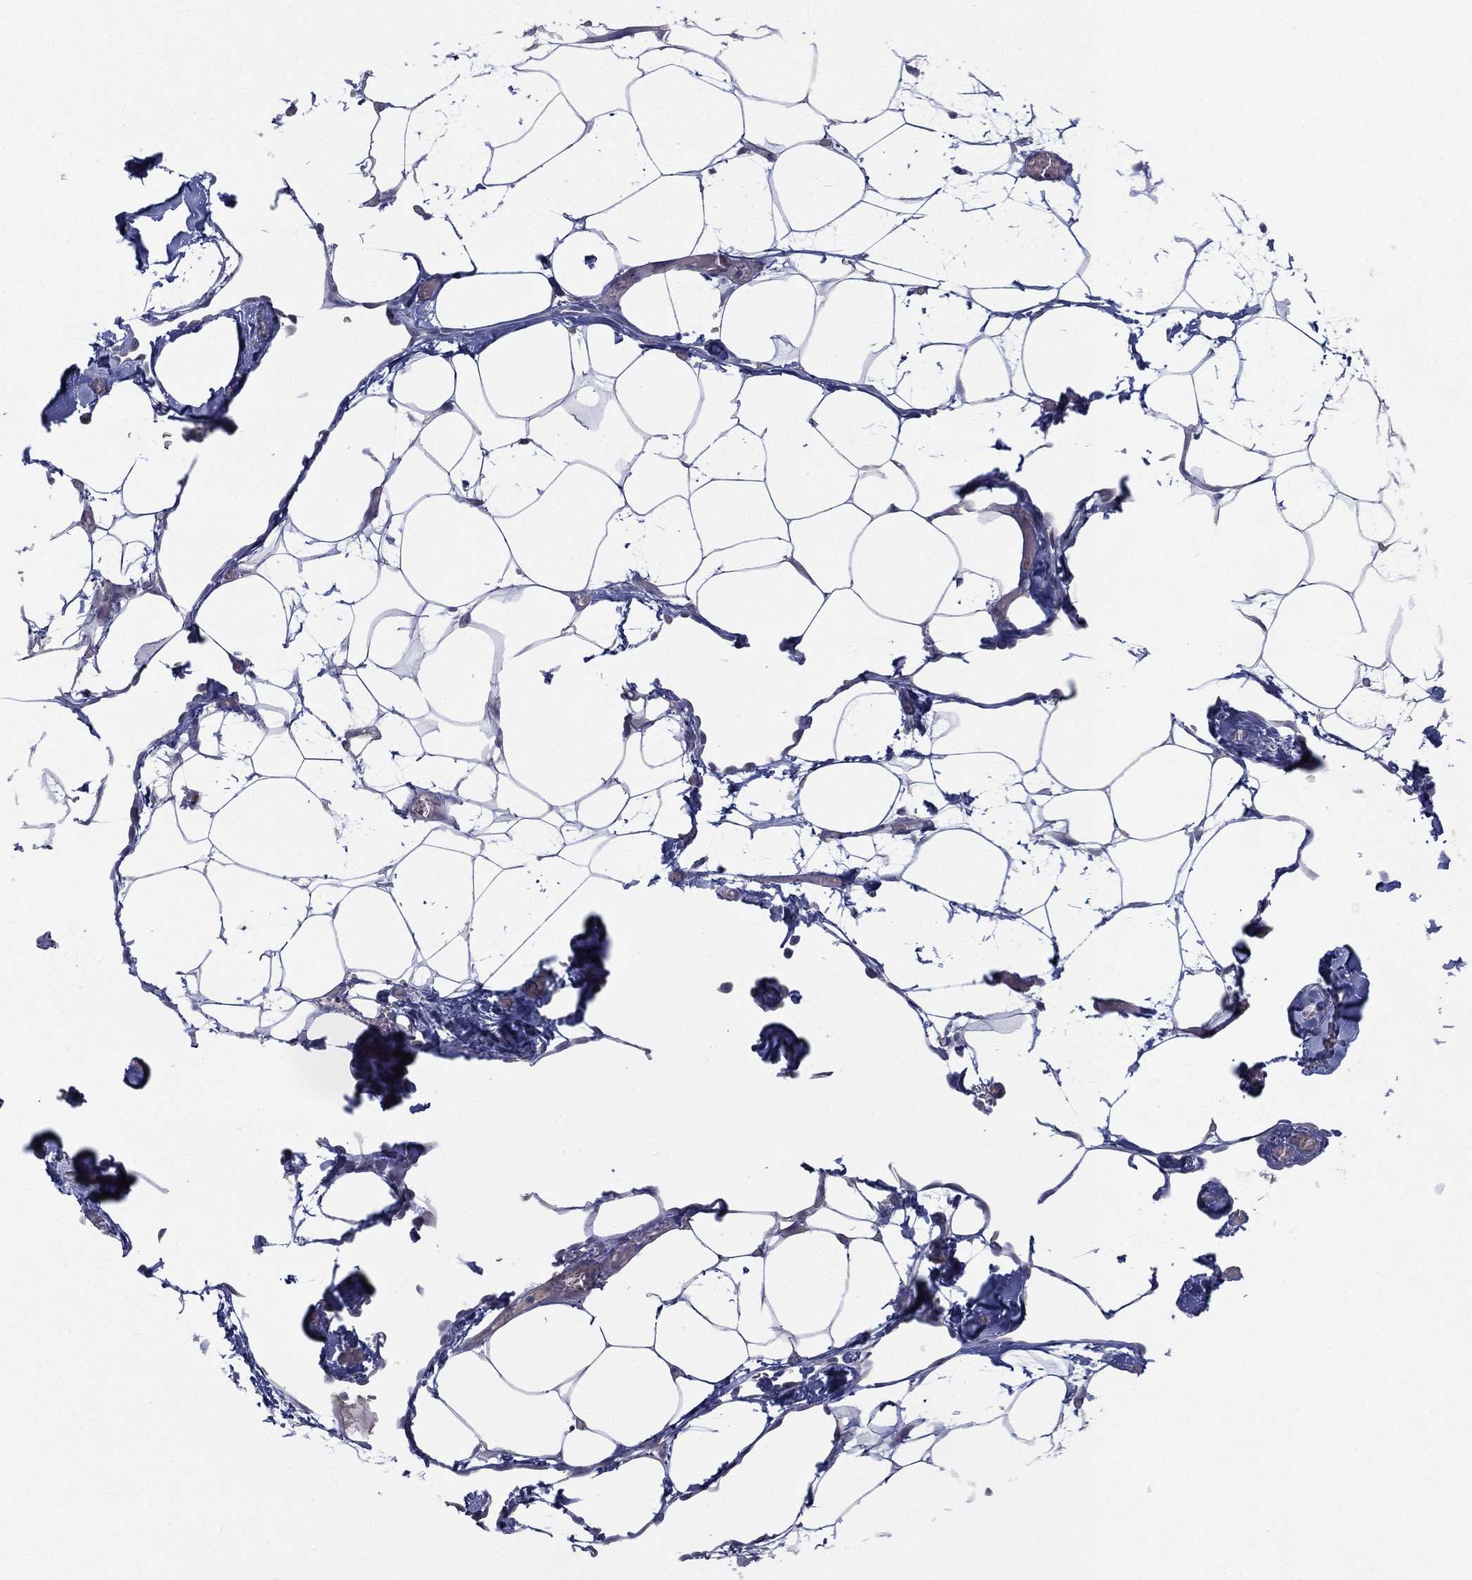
{"staining": {"intensity": "negative", "quantity": "none", "location": "none"}, "tissue": "adipose tissue", "cell_type": "Adipocytes", "image_type": "normal", "snomed": [{"axis": "morphology", "description": "Normal tissue, NOS"}, {"axis": "topography", "description": "Adipose tissue"}], "caption": "An IHC image of benign adipose tissue is shown. There is no staining in adipocytes of adipose tissue.", "gene": "CYP2D6", "patient": {"sex": "male", "age": 57}}